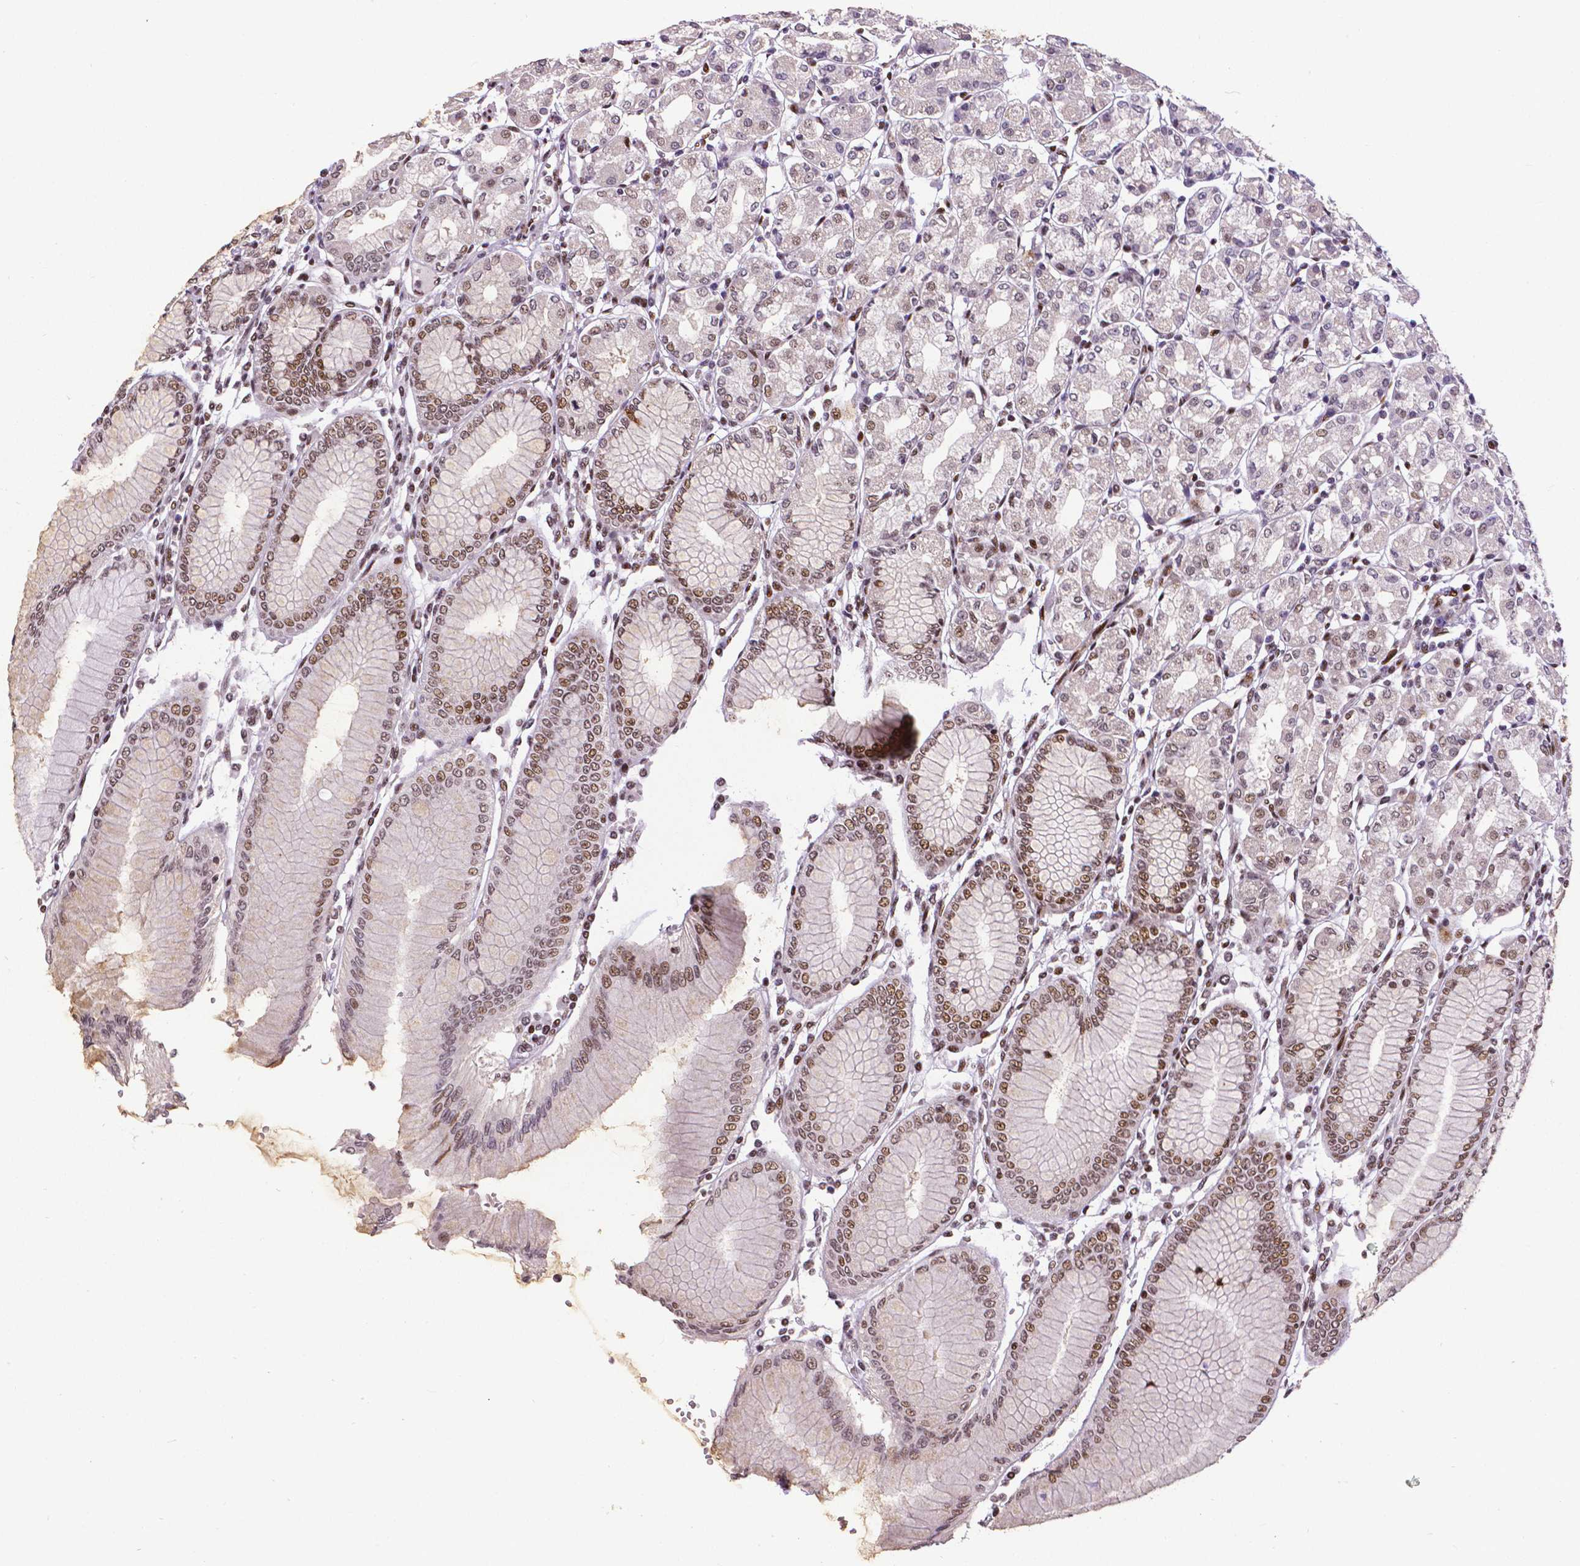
{"staining": {"intensity": "strong", "quantity": "25%-75%", "location": "nuclear"}, "tissue": "stomach", "cell_type": "Glandular cells", "image_type": "normal", "snomed": [{"axis": "morphology", "description": "Normal tissue, NOS"}, {"axis": "topography", "description": "Skeletal muscle"}, {"axis": "topography", "description": "Stomach"}], "caption": "Benign stomach demonstrates strong nuclear expression in approximately 25%-75% of glandular cells, visualized by immunohistochemistry.", "gene": "CTCF", "patient": {"sex": "female", "age": 57}}